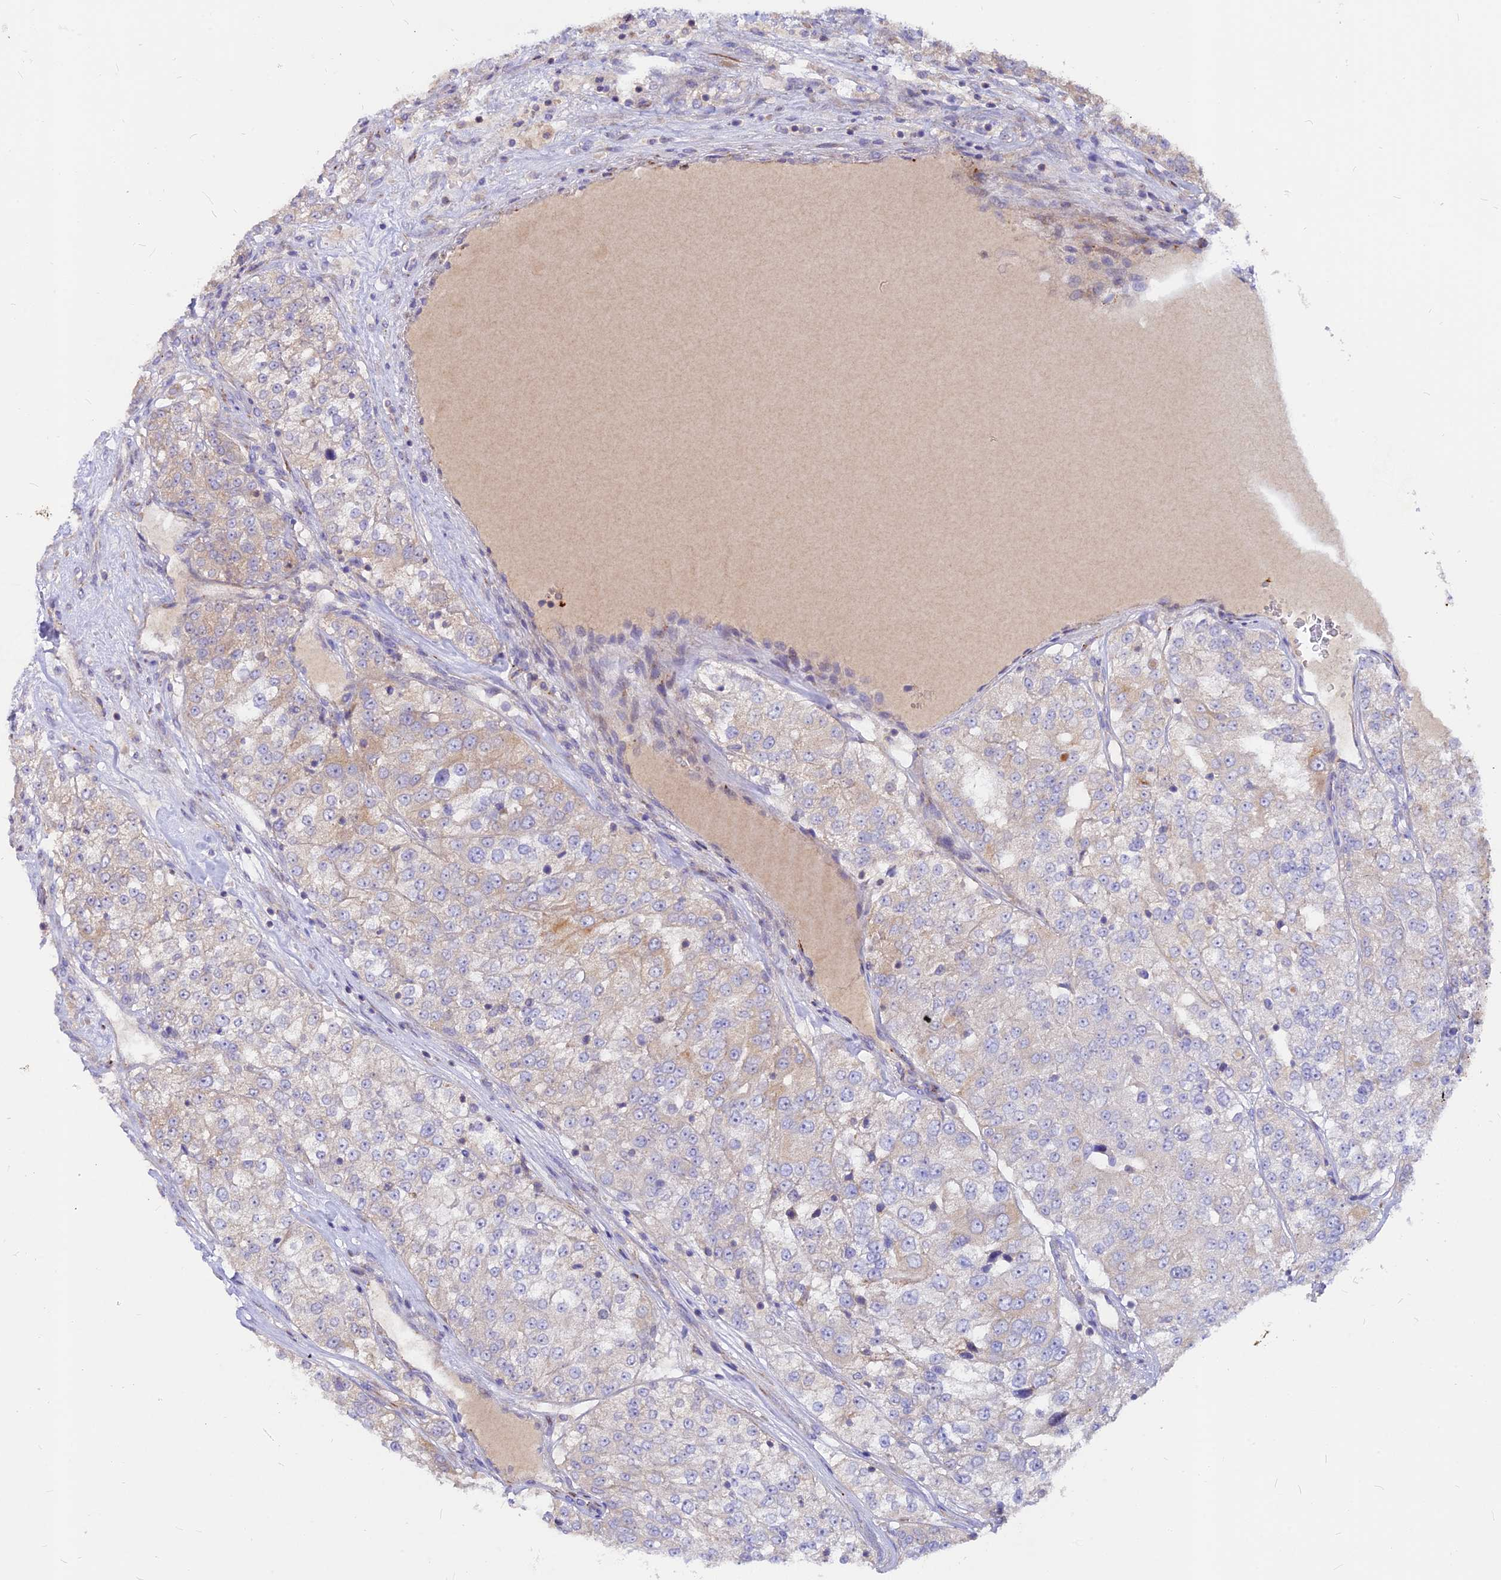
{"staining": {"intensity": "weak", "quantity": "<25%", "location": "cytoplasmic/membranous"}, "tissue": "renal cancer", "cell_type": "Tumor cells", "image_type": "cancer", "snomed": [{"axis": "morphology", "description": "Adenocarcinoma, NOS"}, {"axis": "topography", "description": "Kidney"}], "caption": "Immunohistochemistry histopathology image of neoplastic tissue: renal cancer stained with DAB reveals no significant protein positivity in tumor cells.", "gene": "DENND2D", "patient": {"sex": "female", "age": 63}}